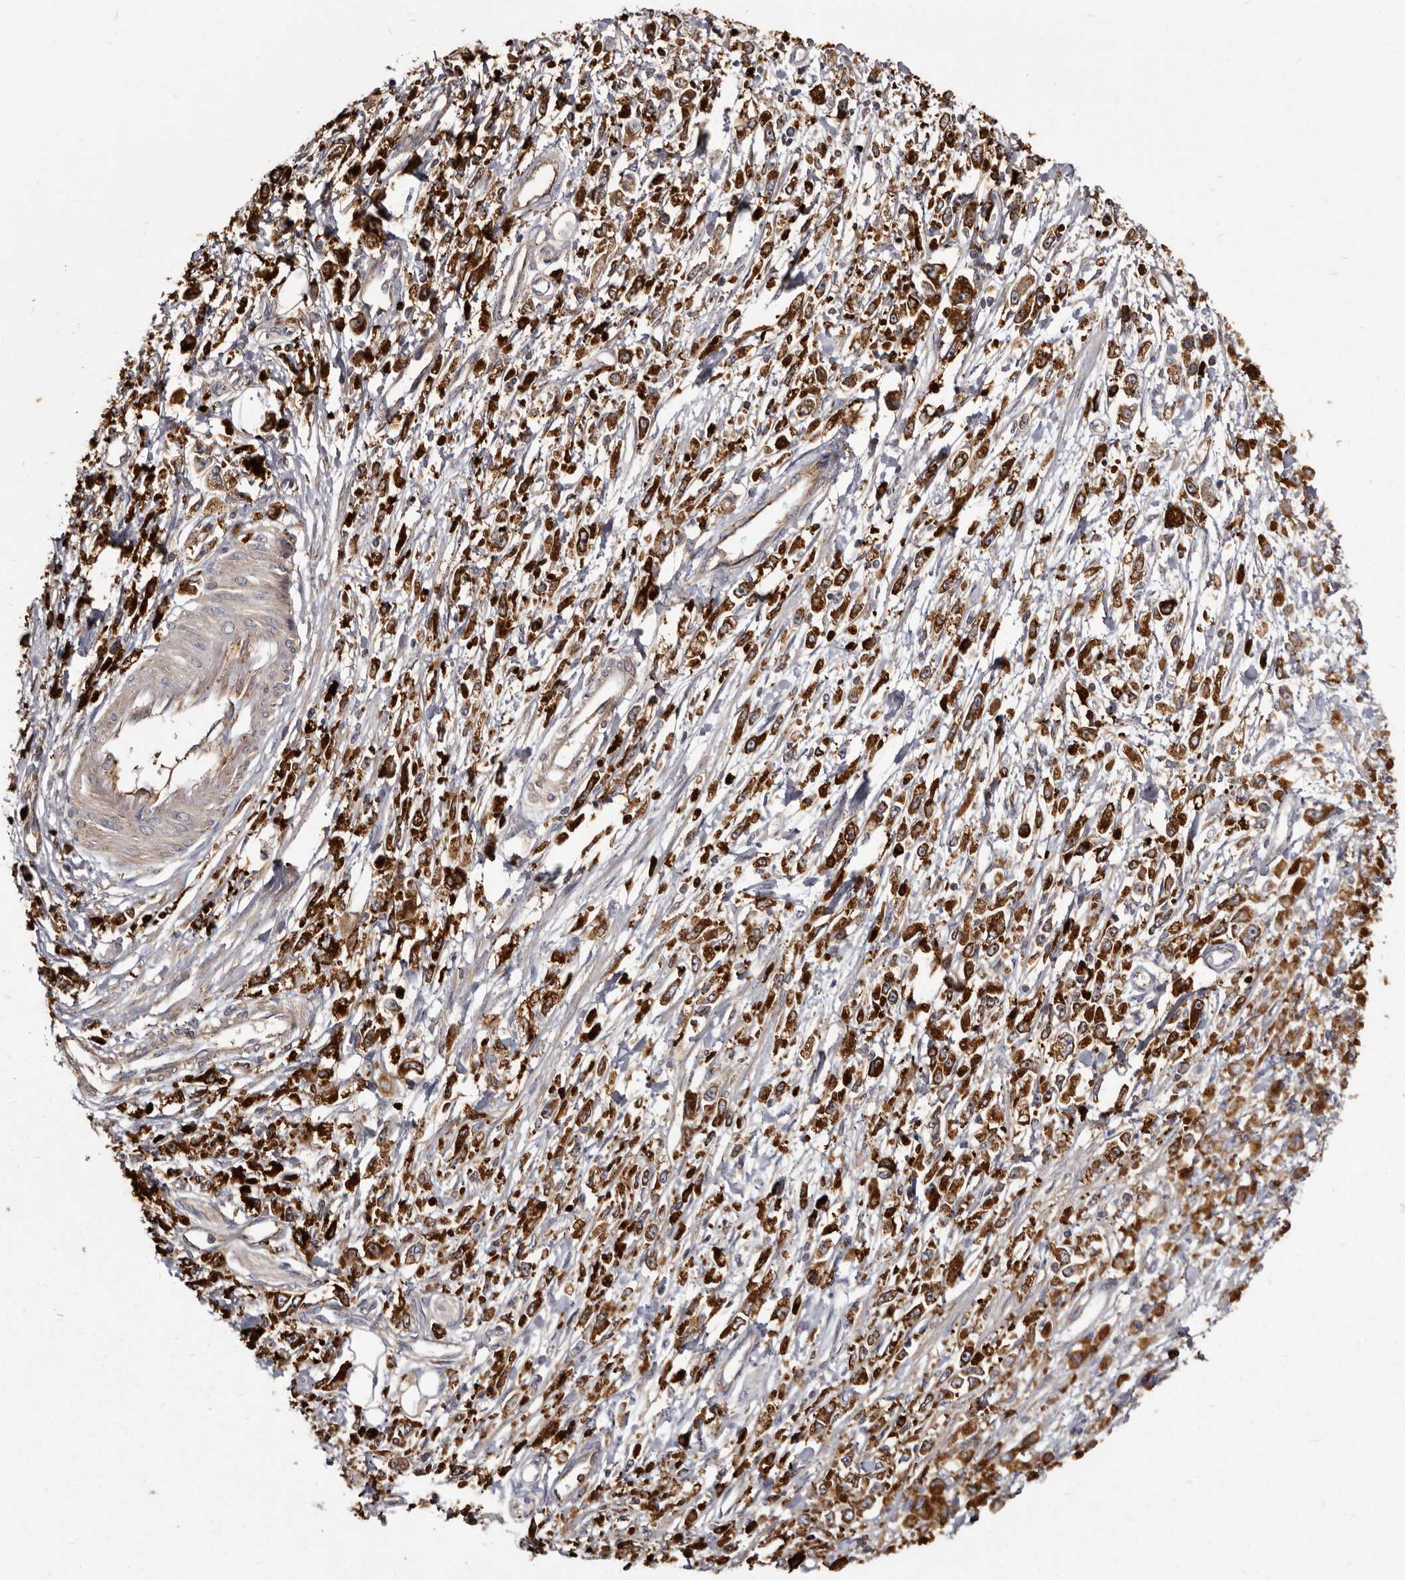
{"staining": {"intensity": "strong", "quantity": ">75%", "location": "cytoplasmic/membranous"}, "tissue": "stomach cancer", "cell_type": "Tumor cells", "image_type": "cancer", "snomed": [{"axis": "morphology", "description": "Adenocarcinoma, NOS"}, {"axis": "topography", "description": "Stomach"}], "caption": "IHC staining of stomach cancer (adenocarcinoma), which shows high levels of strong cytoplasmic/membranous staining in approximately >75% of tumor cells indicating strong cytoplasmic/membranous protein expression. The staining was performed using DAB (brown) for protein detection and nuclei were counterstained in hematoxylin (blue).", "gene": "TPD52", "patient": {"sex": "female", "age": 59}}